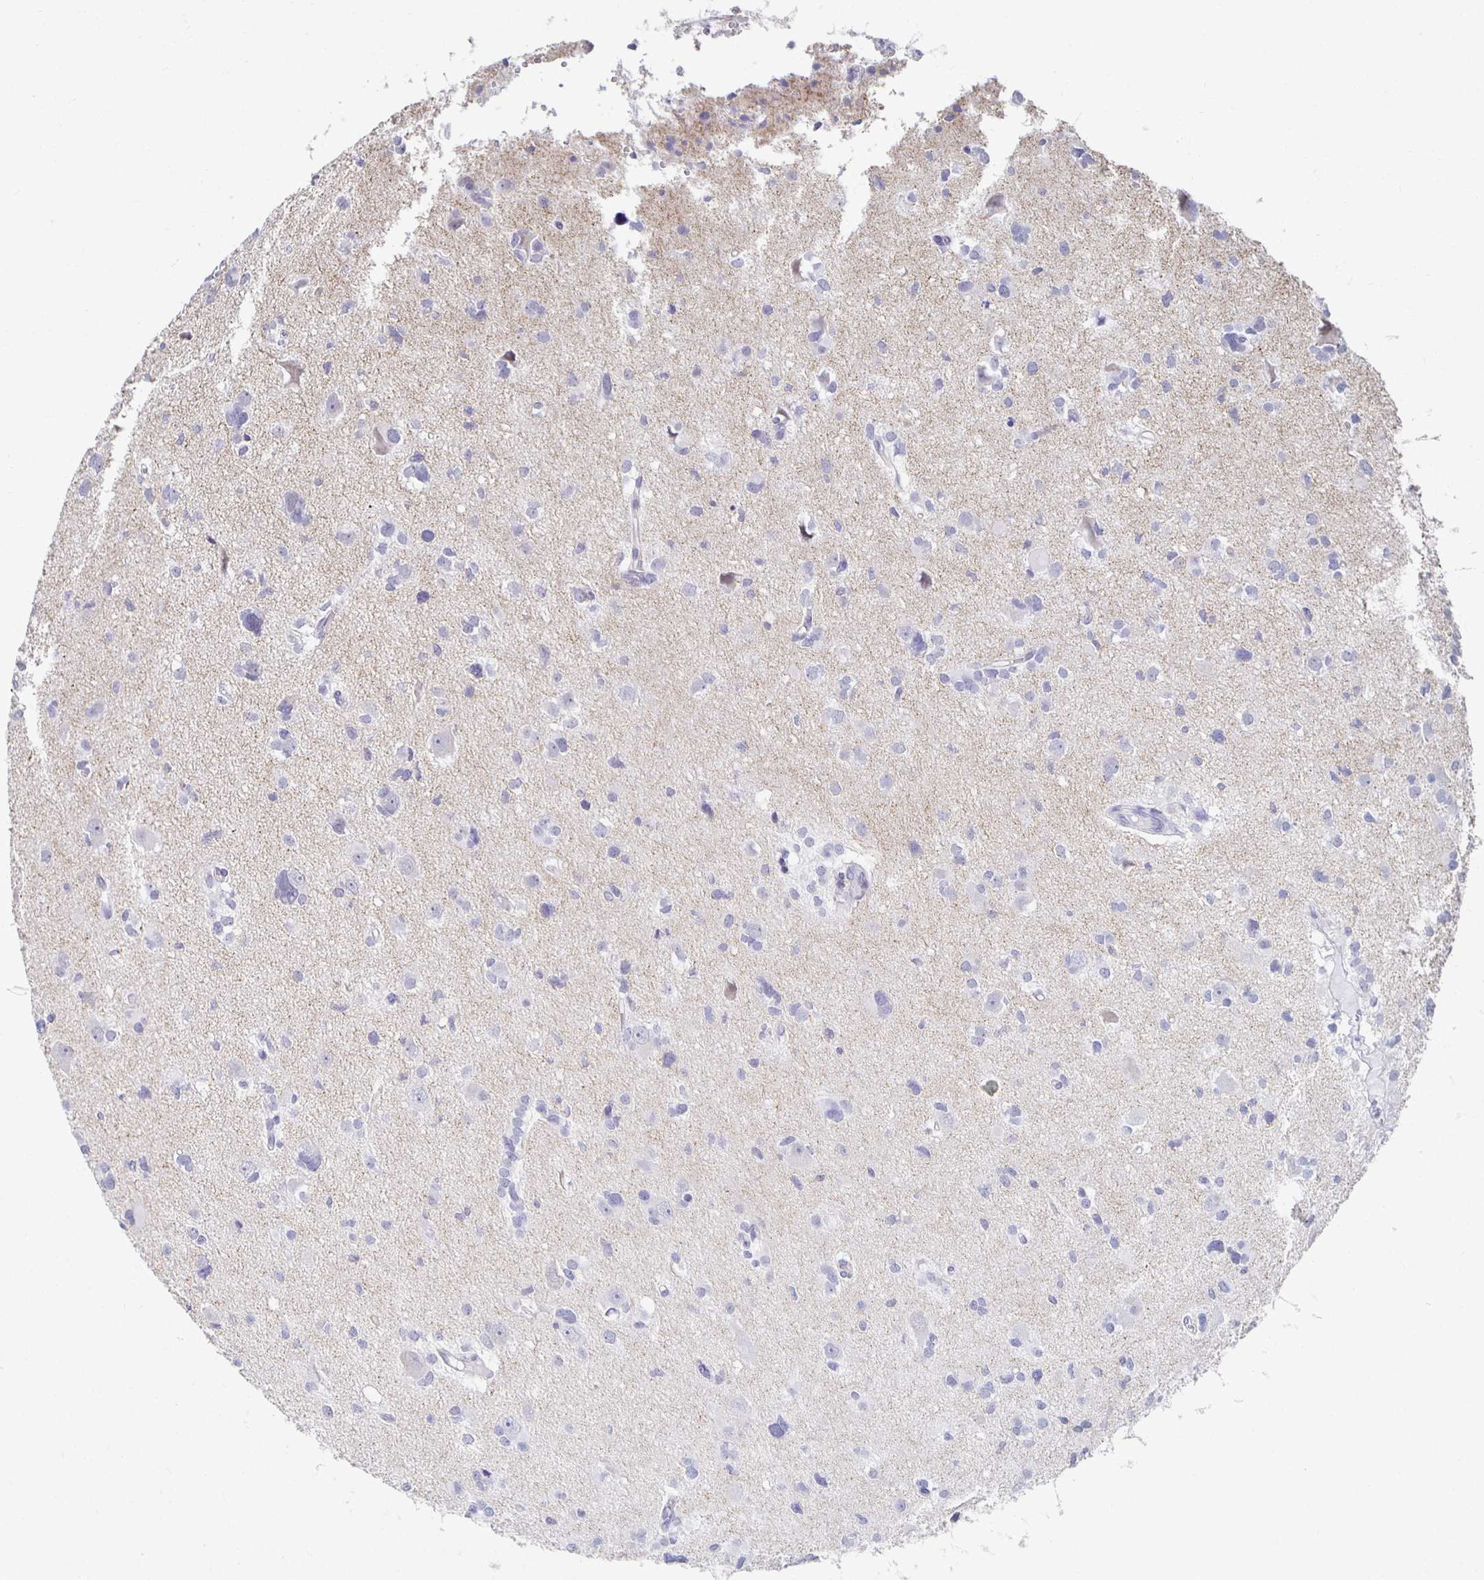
{"staining": {"intensity": "negative", "quantity": "none", "location": "none"}, "tissue": "glioma", "cell_type": "Tumor cells", "image_type": "cancer", "snomed": [{"axis": "morphology", "description": "Glioma, malignant, High grade"}, {"axis": "topography", "description": "Brain"}], "caption": "This is an immunohistochemistry (IHC) histopathology image of malignant high-grade glioma. There is no staining in tumor cells.", "gene": "ZNF692", "patient": {"sex": "male", "age": 23}}